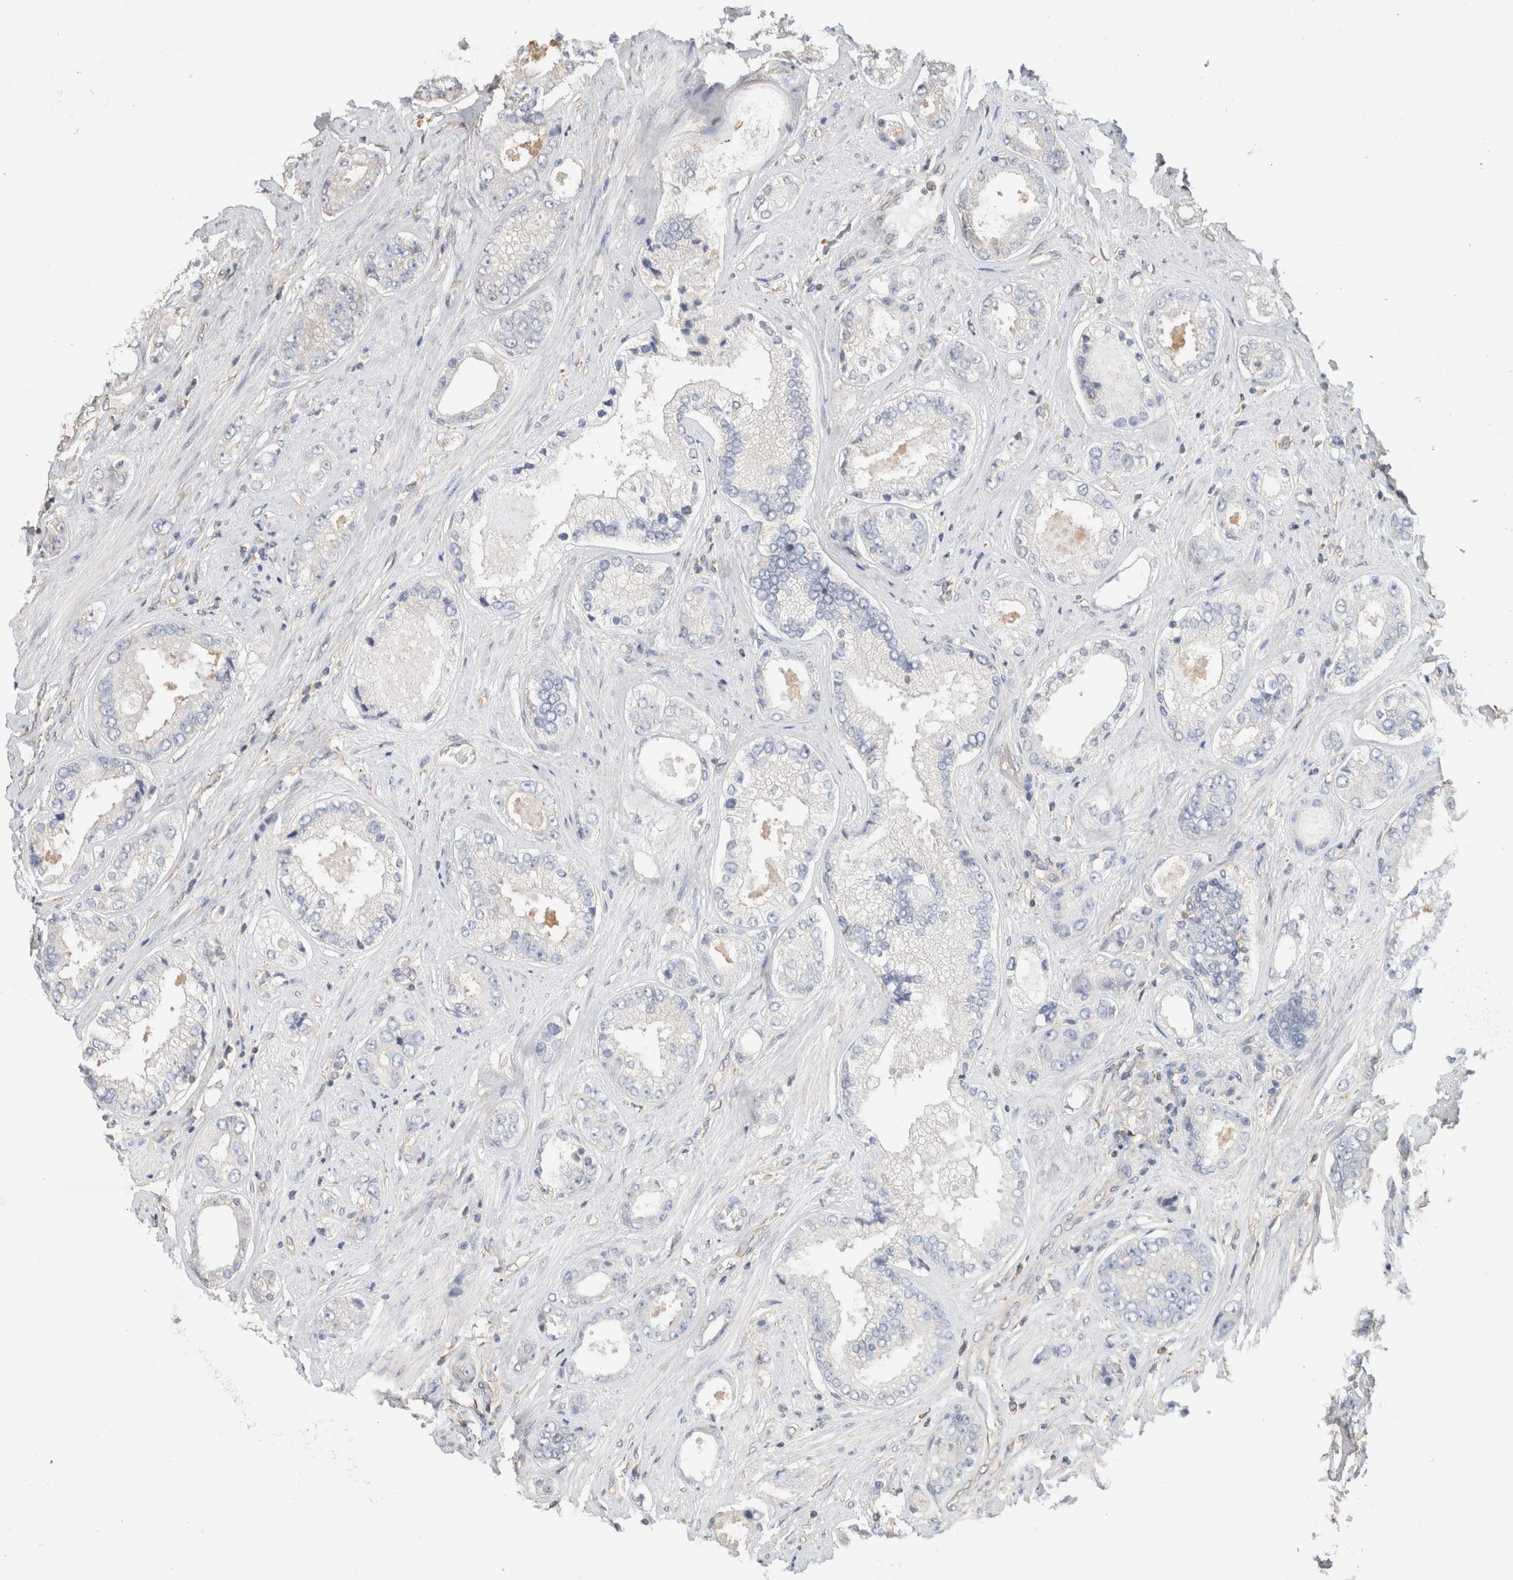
{"staining": {"intensity": "negative", "quantity": "none", "location": "none"}, "tissue": "prostate cancer", "cell_type": "Tumor cells", "image_type": "cancer", "snomed": [{"axis": "morphology", "description": "Adenocarcinoma, High grade"}, {"axis": "topography", "description": "Prostate"}], "caption": "Immunohistochemistry (IHC) histopathology image of prostate cancer stained for a protein (brown), which reveals no positivity in tumor cells.", "gene": "CFAP418", "patient": {"sex": "male", "age": 61}}